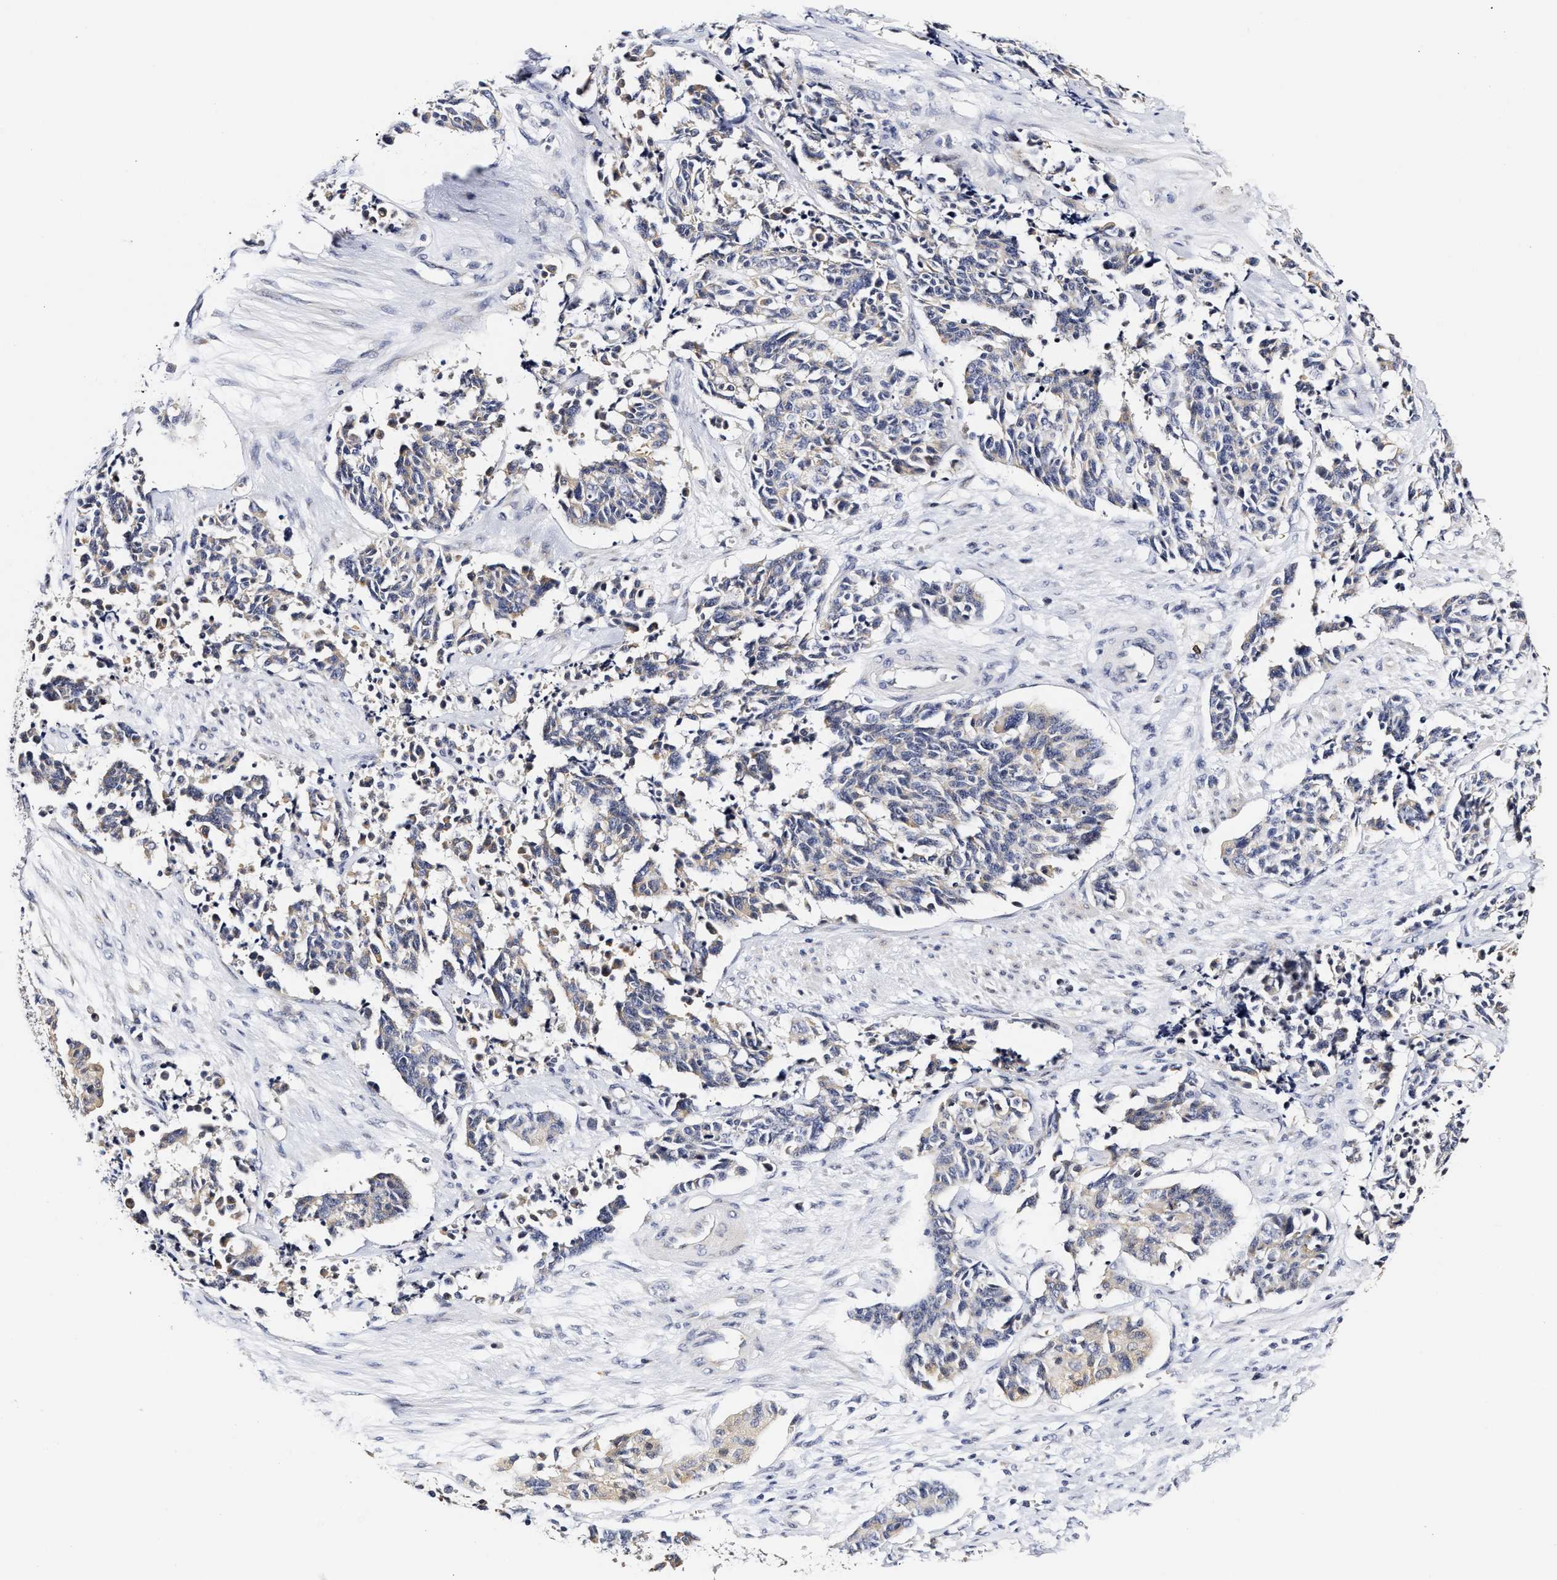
{"staining": {"intensity": "weak", "quantity": "<25%", "location": "cytoplasmic/membranous"}, "tissue": "cervical cancer", "cell_type": "Tumor cells", "image_type": "cancer", "snomed": [{"axis": "morphology", "description": "Squamous cell carcinoma, NOS"}, {"axis": "topography", "description": "Cervix"}], "caption": "Protein analysis of cervical cancer reveals no significant positivity in tumor cells.", "gene": "RINT1", "patient": {"sex": "female", "age": 35}}